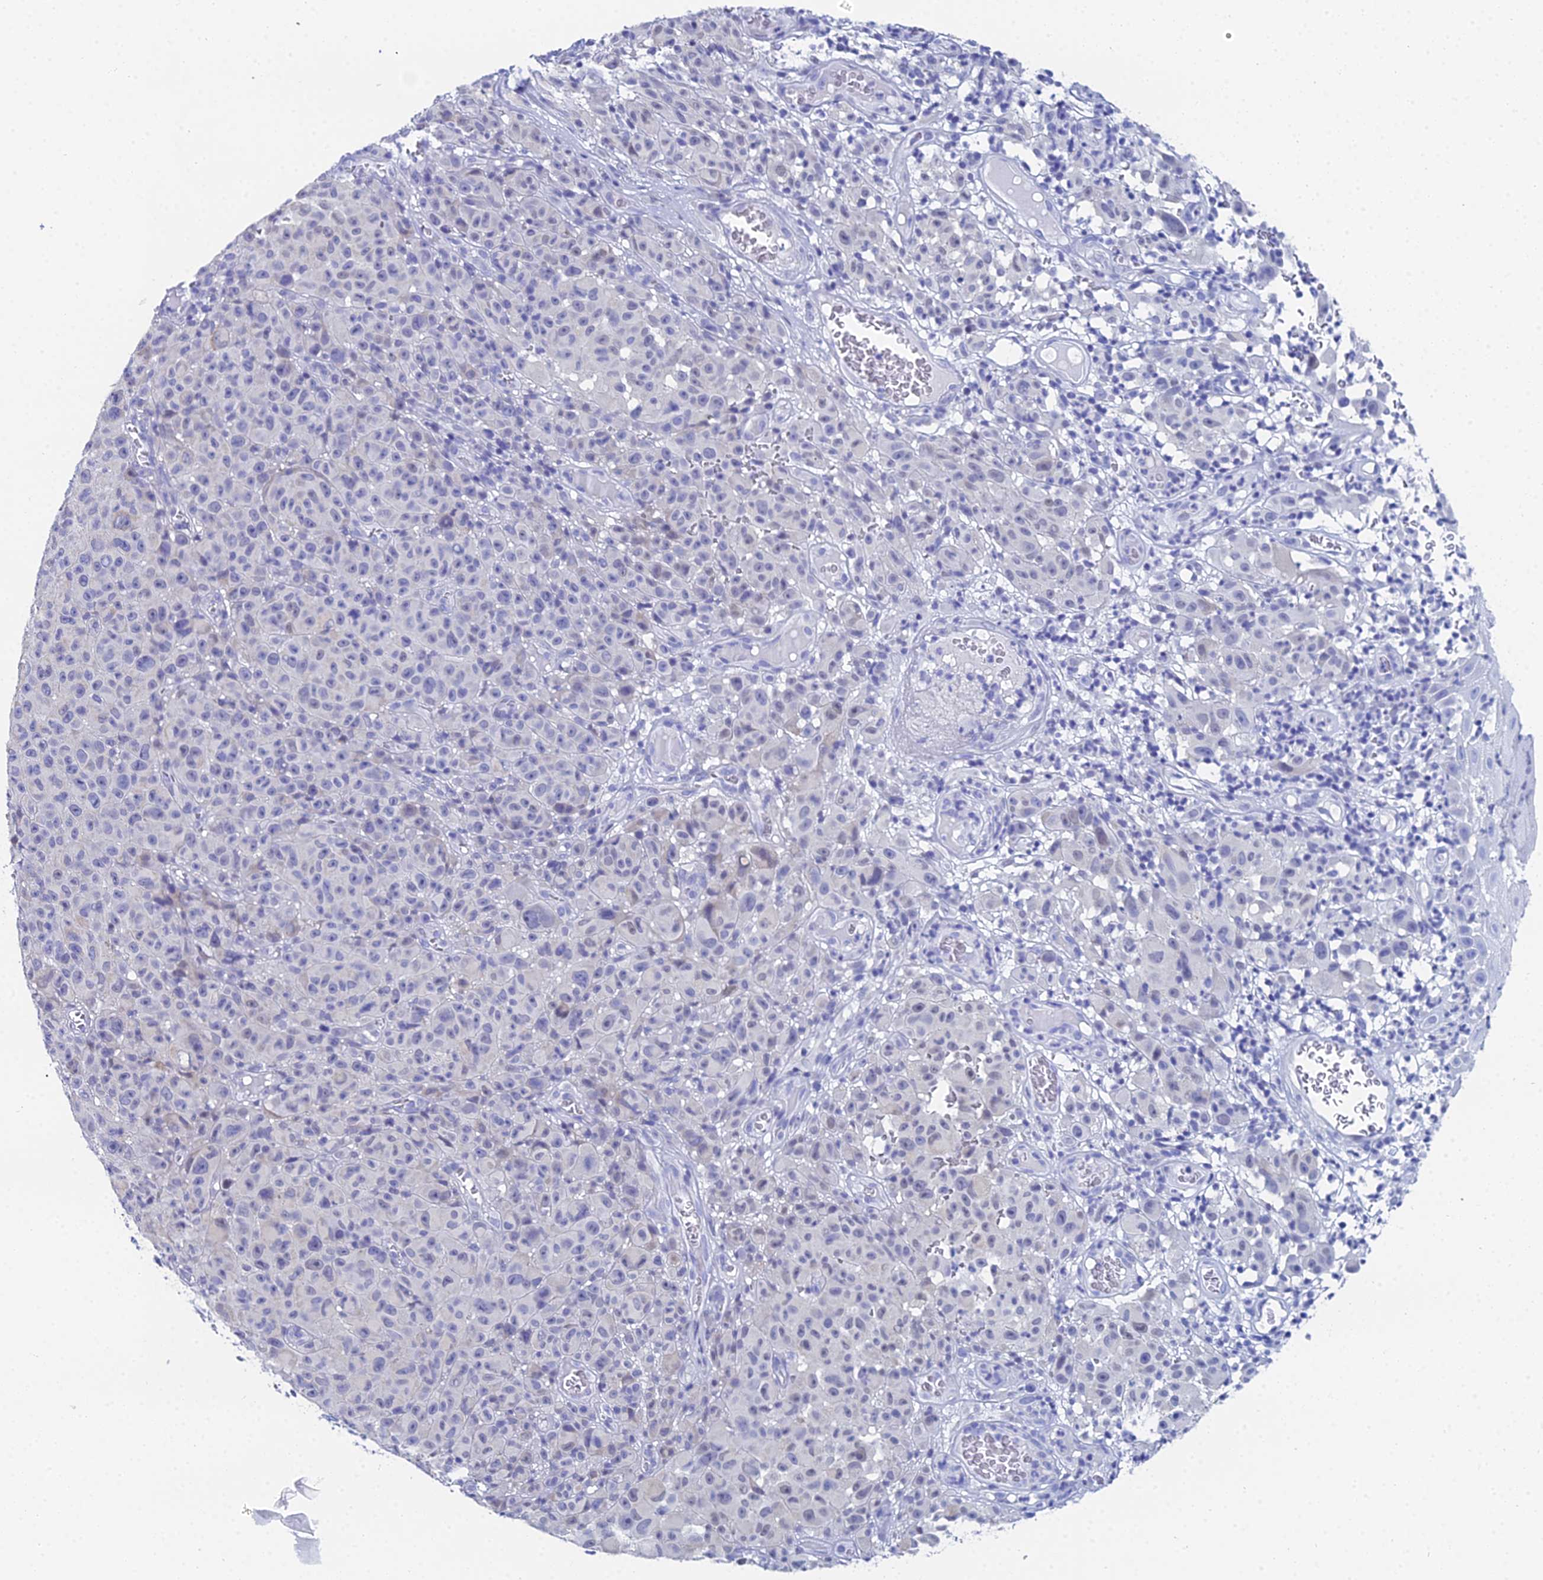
{"staining": {"intensity": "negative", "quantity": "none", "location": "none"}, "tissue": "melanoma", "cell_type": "Tumor cells", "image_type": "cancer", "snomed": [{"axis": "morphology", "description": "Malignant melanoma, NOS"}, {"axis": "topography", "description": "Skin"}], "caption": "There is no significant expression in tumor cells of malignant melanoma.", "gene": "OCM", "patient": {"sex": "female", "age": 82}}